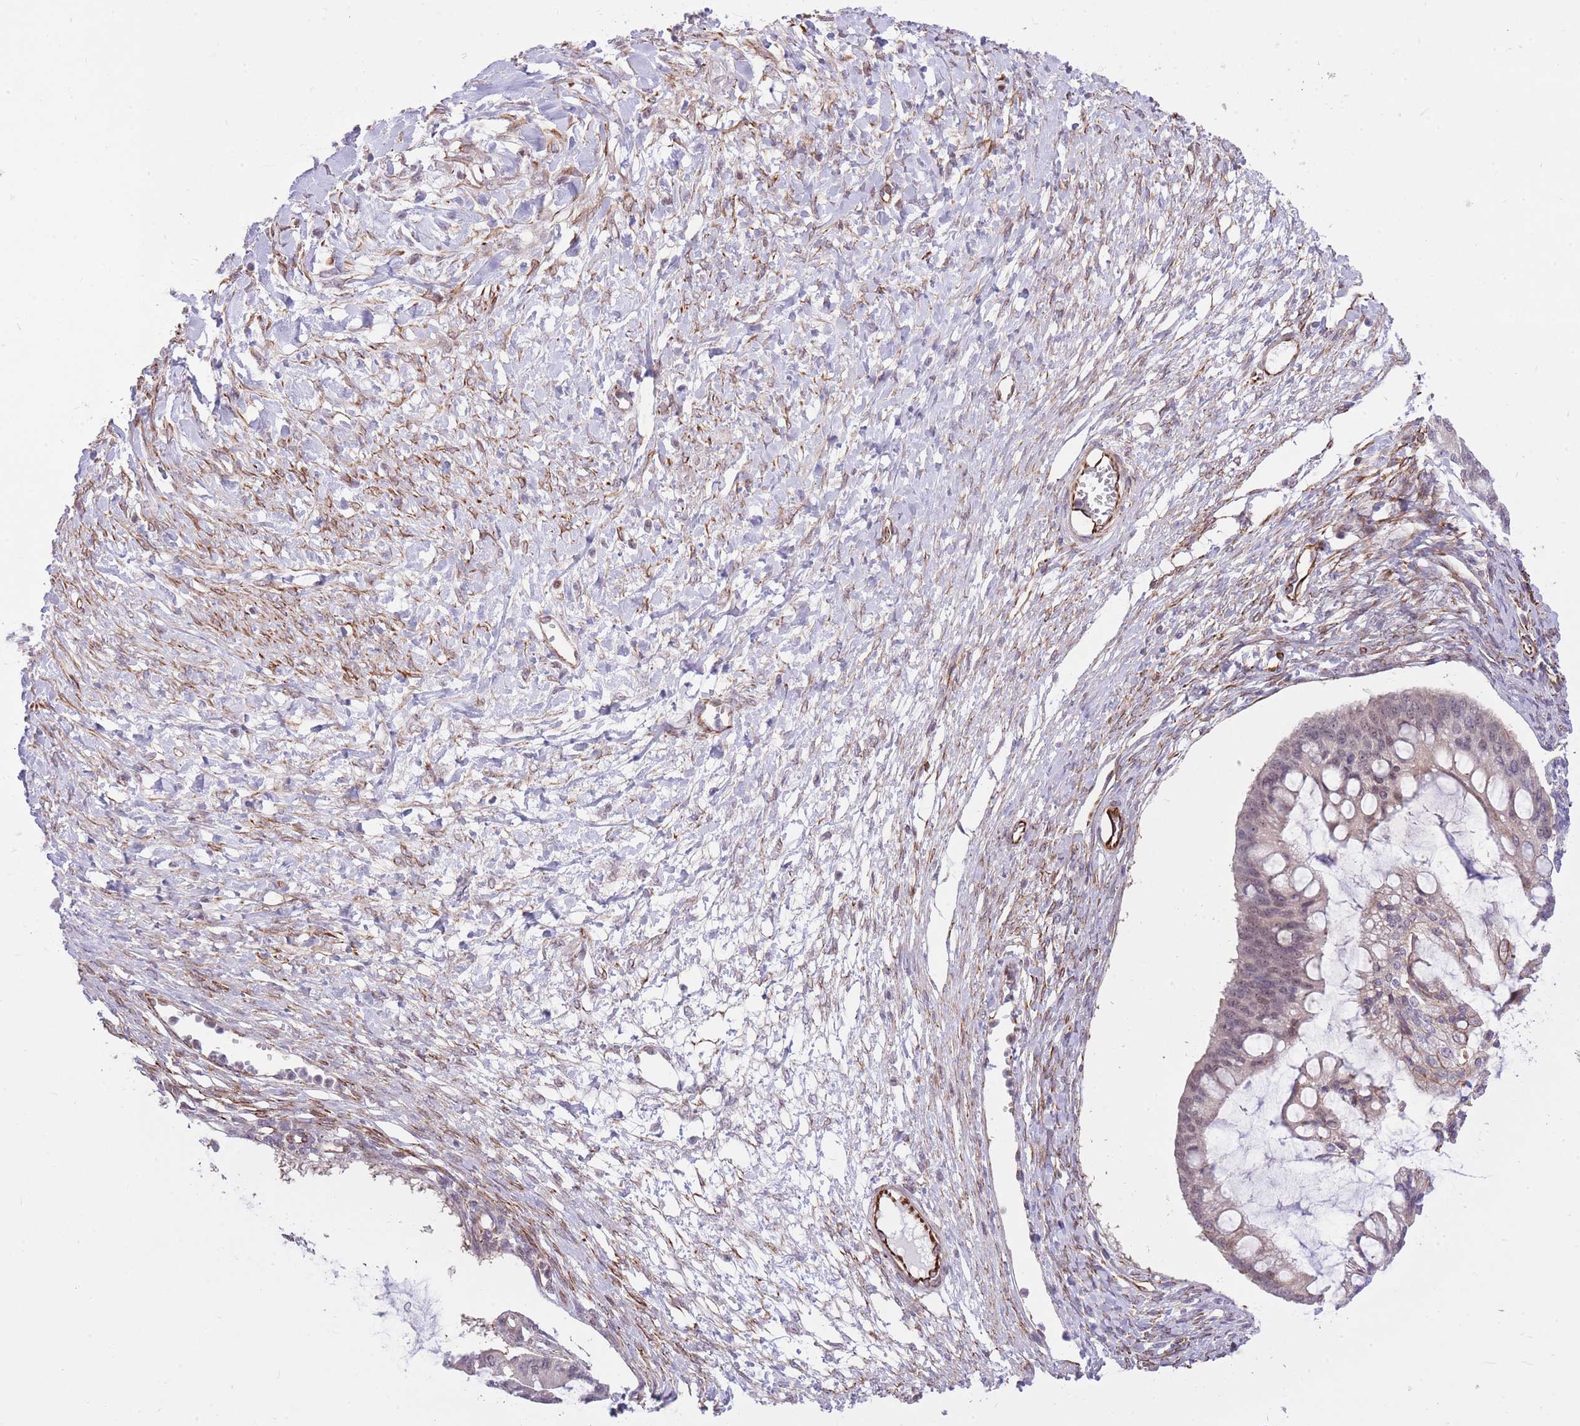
{"staining": {"intensity": "weak", "quantity": "25%-75%", "location": "nuclear"}, "tissue": "ovarian cancer", "cell_type": "Tumor cells", "image_type": "cancer", "snomed": [{"axis": "morphology", "description": "Cystadenocarcinoma, mucinous, NOS"}, {"axis": "topography", "description": "Ovary"}], "caption": "Weak nuclear expression is identified in about 25%-75% of tumor cells in mucinous cystadenocarcinoma (ovarian).", "gene": "ELL", "patient": {"sex": "female", "age": 73}}